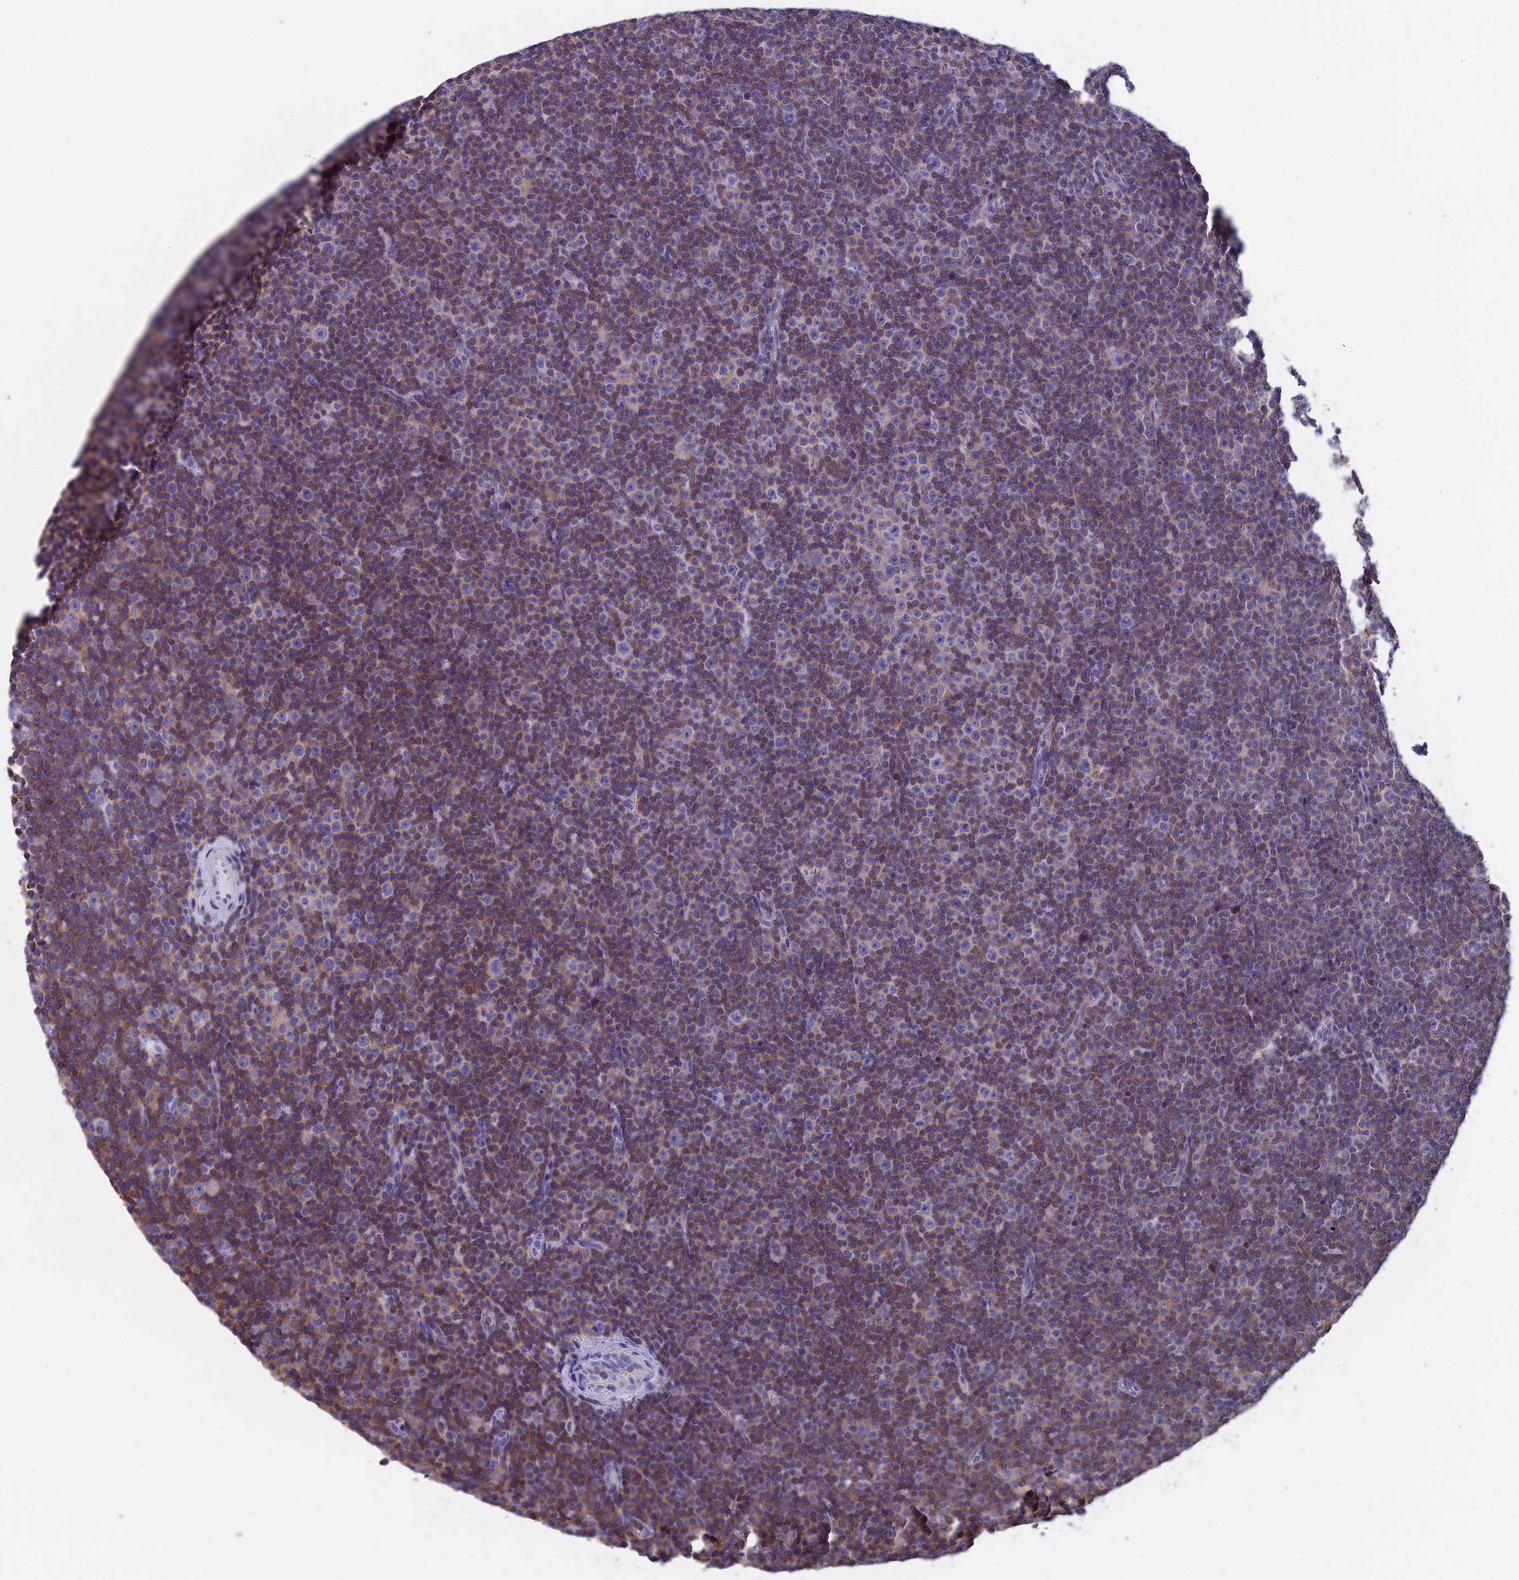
{"staining": {"intensity": "negative", "quantity": "none", "location": "none"}, "tissue": "lymphoma", "cell_type": "Tumor cells", "image_type": "cancer", "snomed": [{"axis": "morphology", "description": "Malignant lymphoma, non-Hodgkin's type, Low grade"}, {"axis": "topography", "description": "Lymph node"}], "caption": "Immunohistochemistry (IHC) image of human low-grade malignant lymphoma, non-Hodgkin's type stained for a protein (brown), which displays no staining in tumor cells.", "gene": "SEPTIN1", "patient": {"sex": "female", "age": 67}}